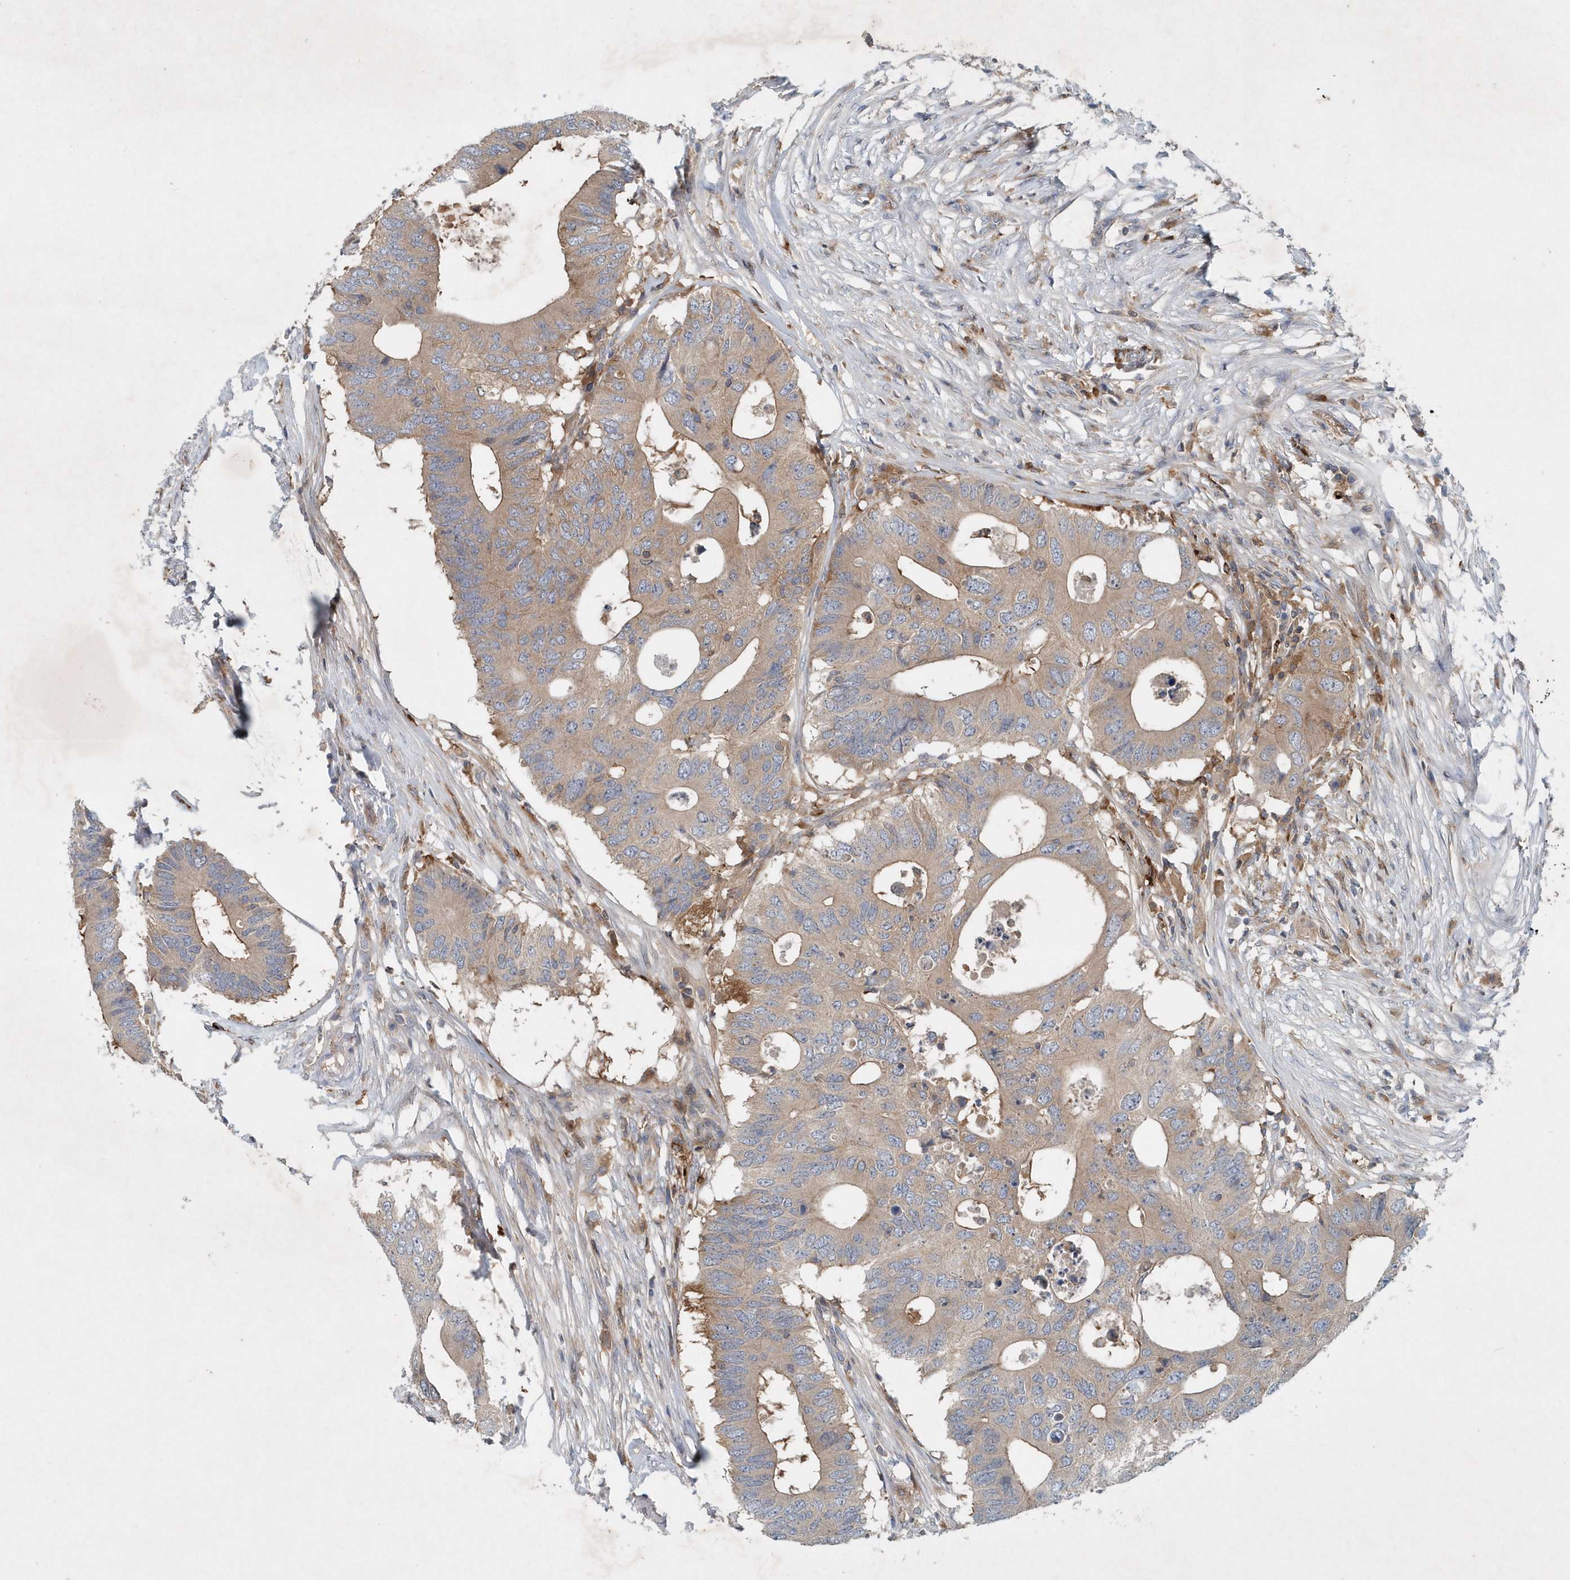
{"staining": {"intensity": "weak", "quantity": ">75%", "location": "cytoplasmic/membranous"}, "tissue": "colorectal cancer", "cell_type": "Tumor cells", "image_type": "cancer", "snomed": [{"axis": "morphology", "description": "Adenocarcinoma, NOS"}, {"axis": "topography", "description": "Colon"}], "caption": "Protein staining of colorectal cancer (adenocarcinoma) tissue displays weak cytoplasmic/membranous staining in about >75% of tumor cells.", "gene": "P2RY10", "patient": {"sex": "male", "age": 71}}